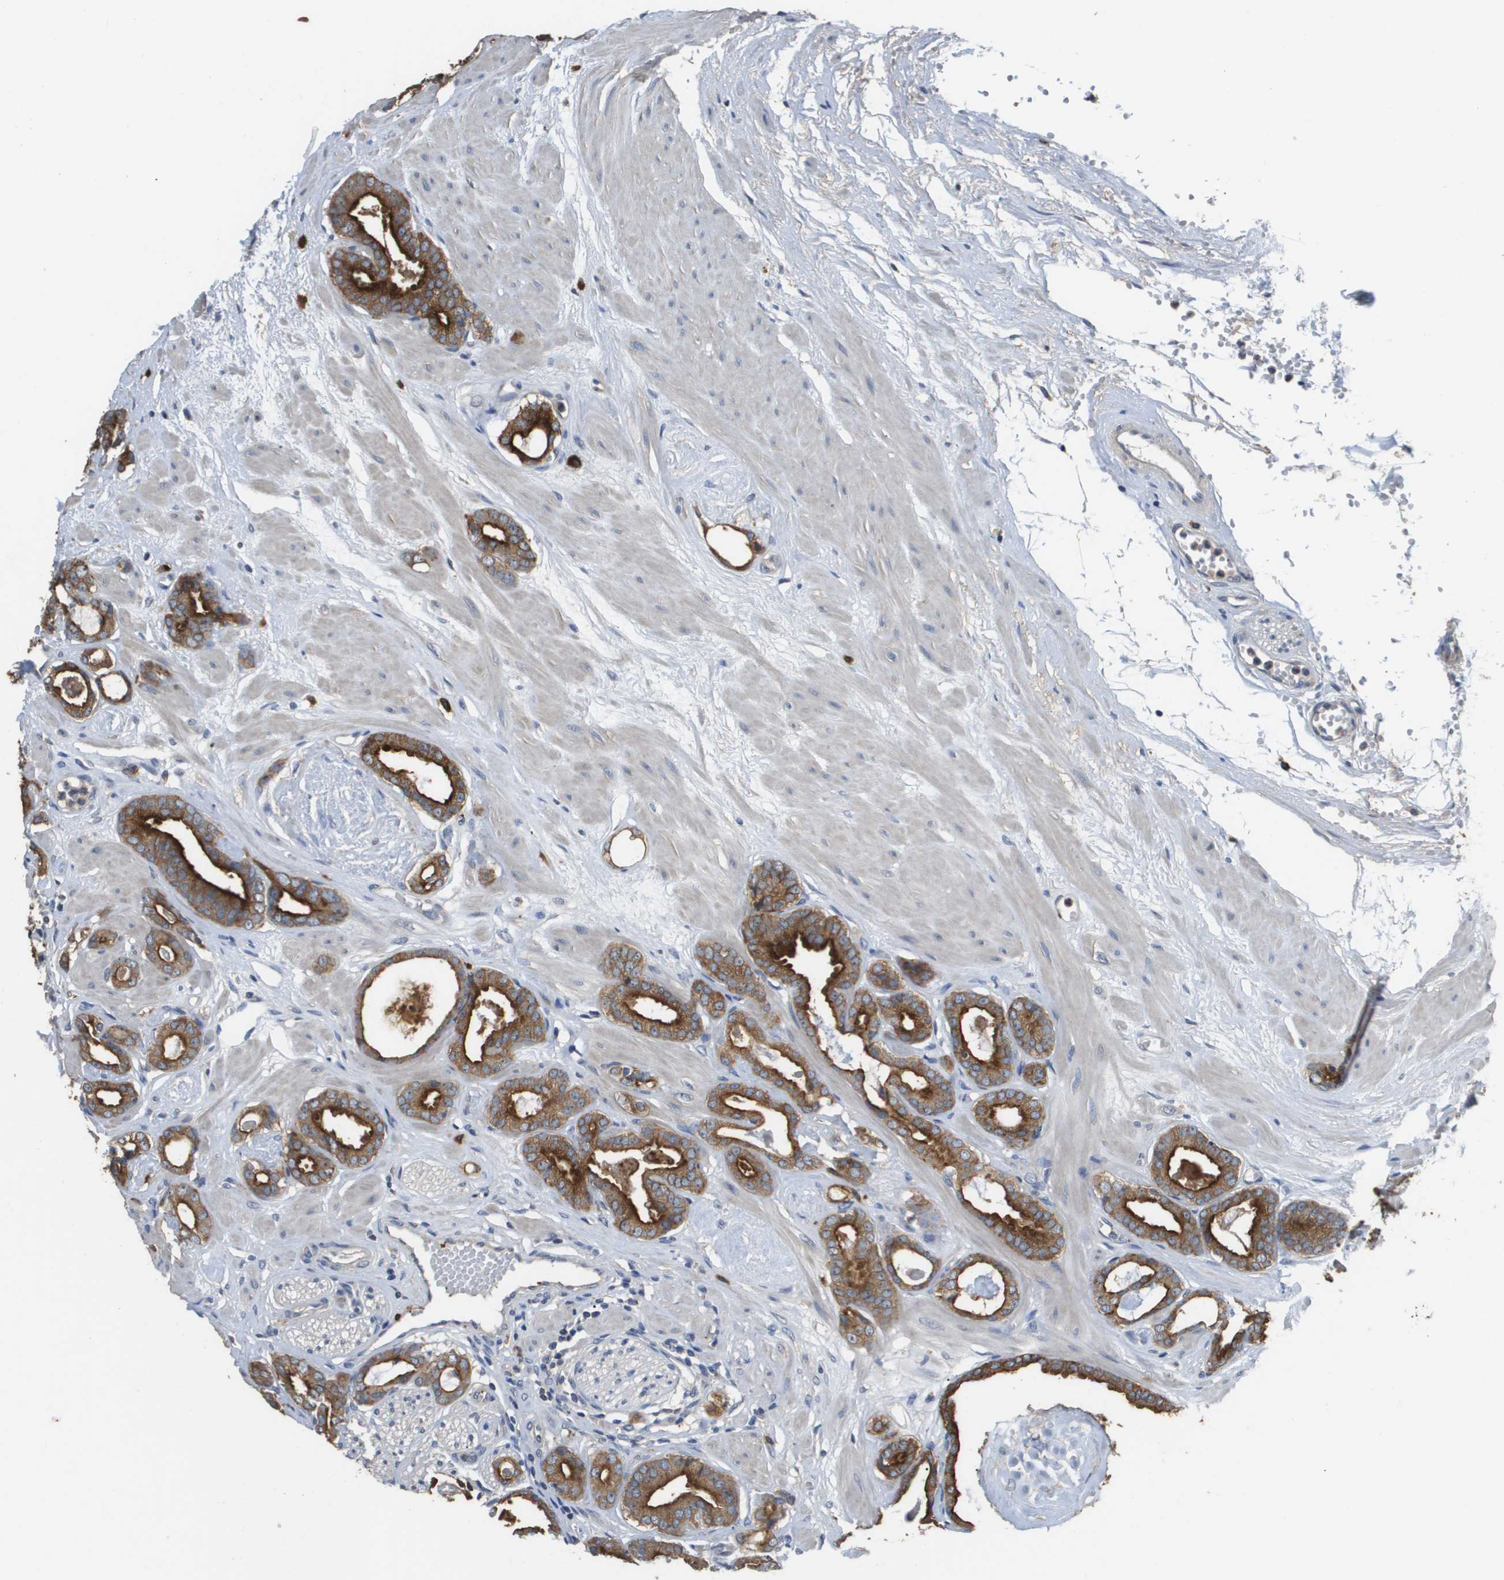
{"staining": {"intensity": "strong", "quantity": ">75%", "location": "cytoplasmic/membranous"}, "tissue": "prostate cancer", "cell_type": "Tumor cells", "image_type": "cancer", "snomed": [{"axis": "morphology", "description": "Adenocarcinoma, Low grade"}, {"axis": "topography", "description": "Prostate"}], "caption": "Prostate cancer (low-grade adenocarcinoma) stained with immunohistochemistry demonstrates strong cytoplasmic/membranous expression in about >75% of tumor cells.", "gene": "RAB27B", "patient": {"sex": "male", "age": 53}}